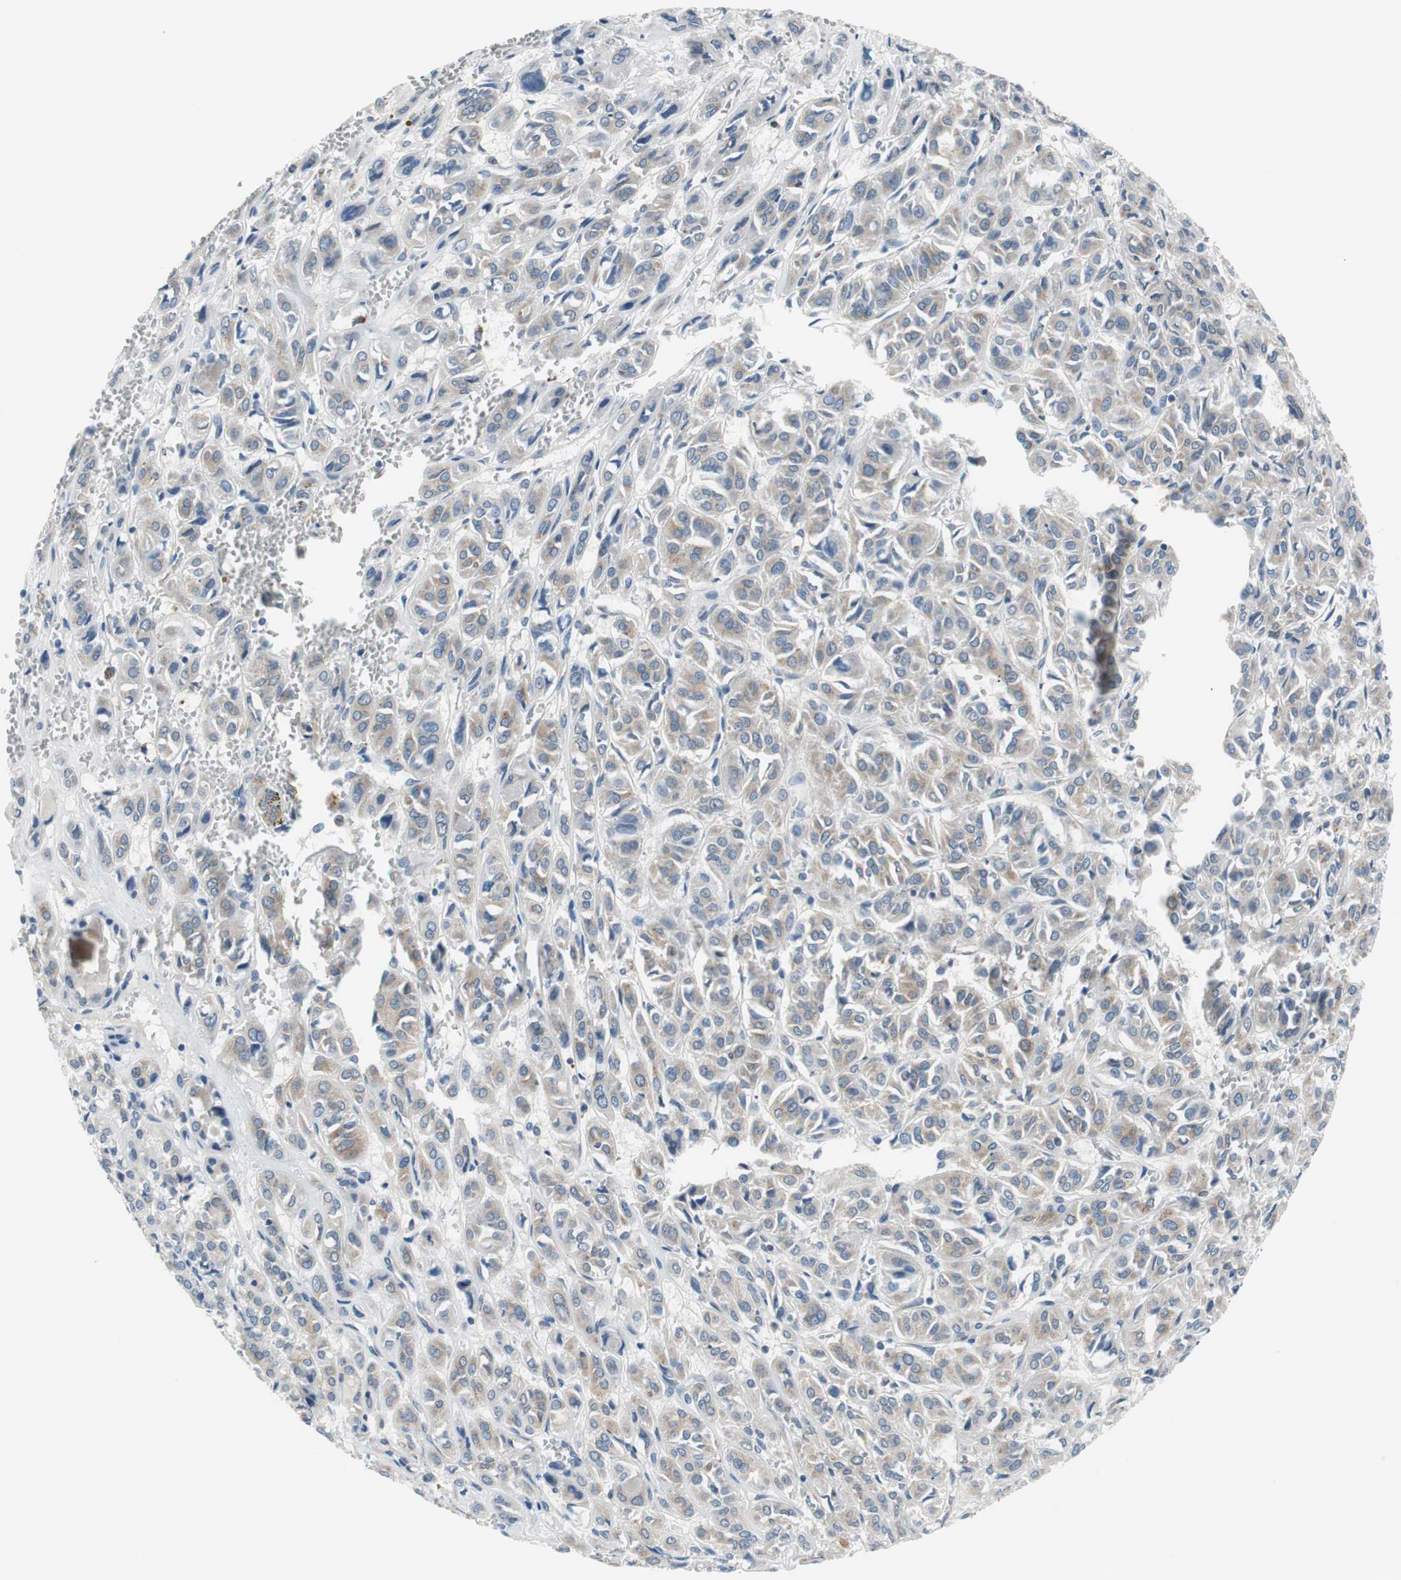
{"staining": {"intensity": "moderate", "quantity": ">75%", "location": "cytoplasmic/membranous"}, "tissue": "thyroid cancer", "cell_type": "Tumor cells", "image_type": "cancer", "snomed": [{"axis": "morphology", "description": "Follicular adenoma carcinoma, NOS"}, {"axis": "topography", "description": "Thyroid gland"}], "caption": "Thyroid cancer stained with a protein marker reveals moderate staining in tumor cells.", "gene": "PLAA", "patient": {"sex": "female", "age": 71}}